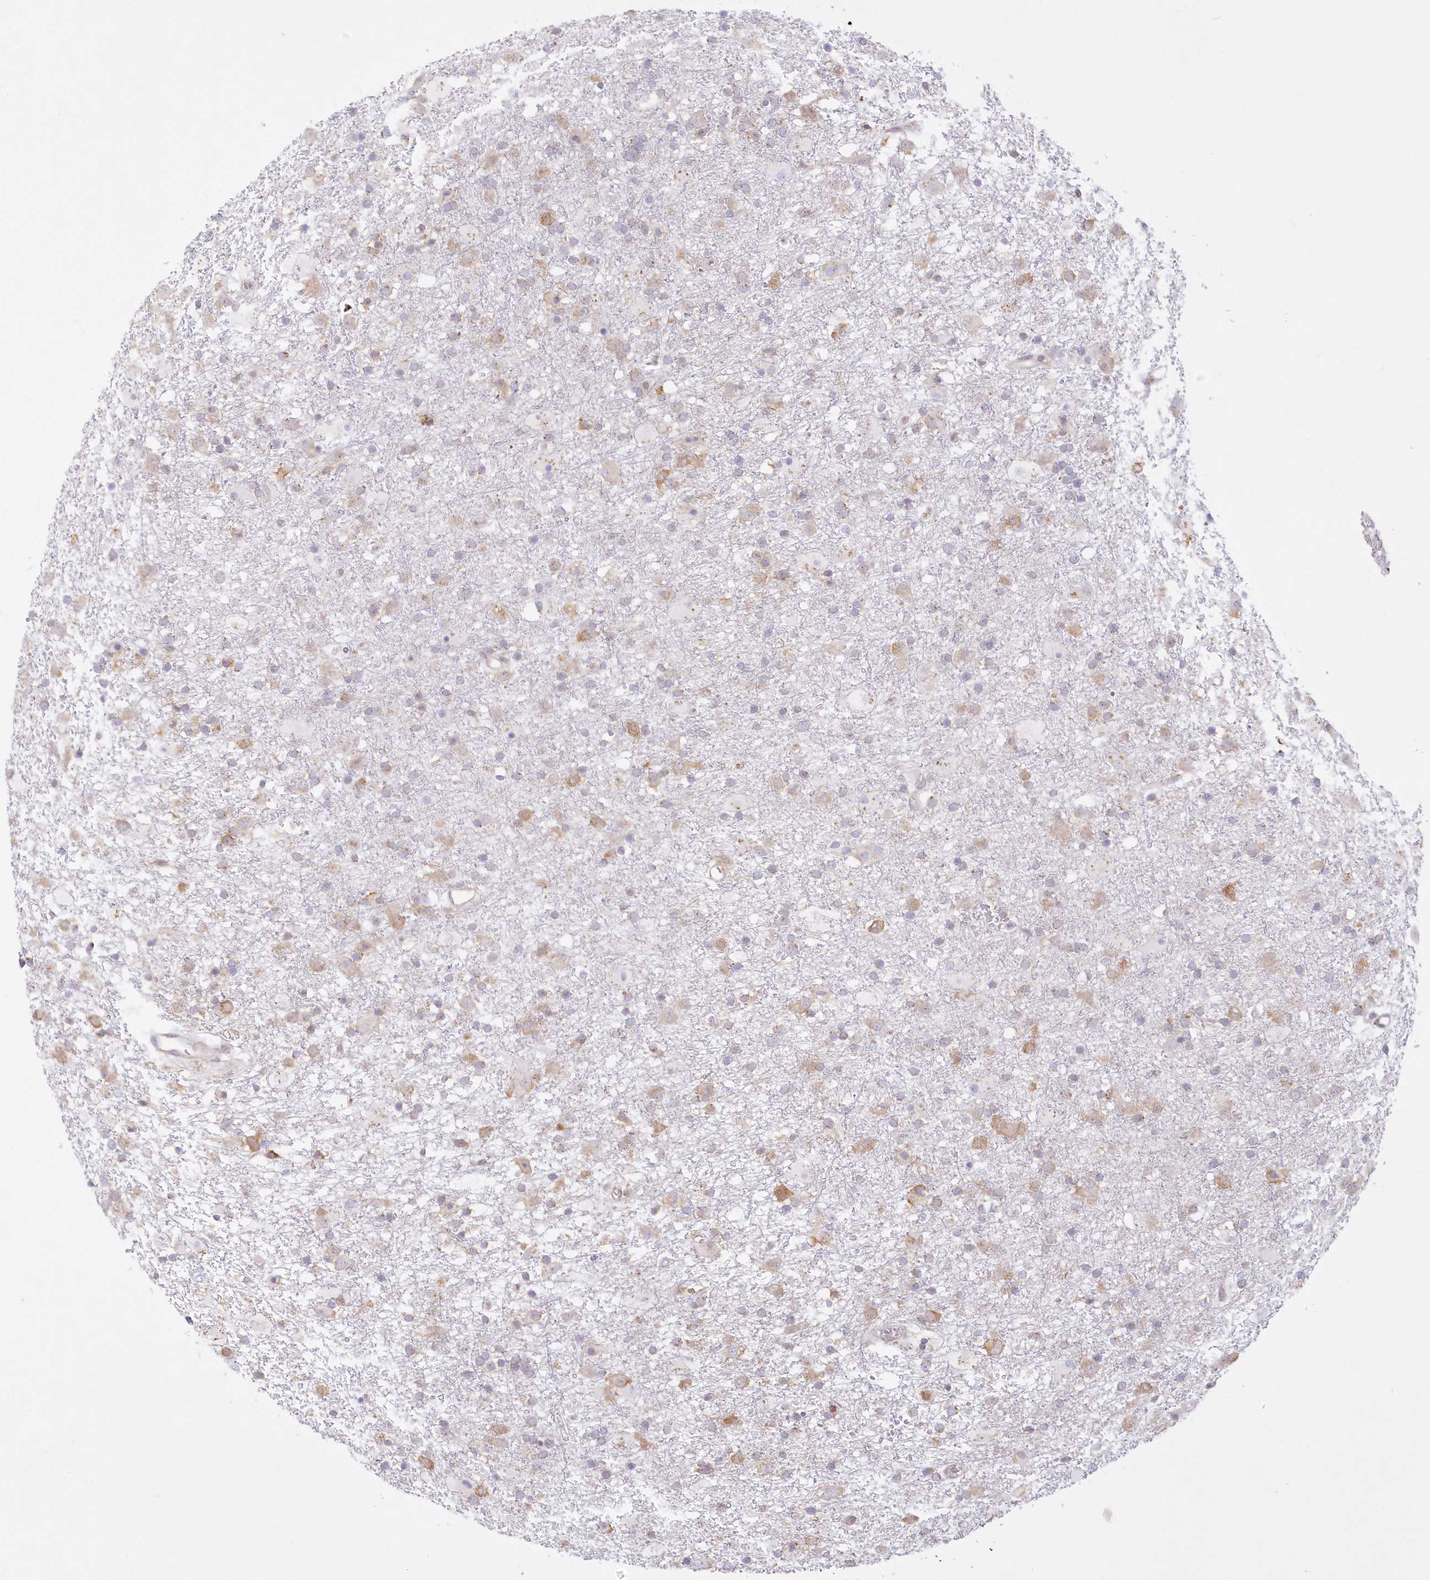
{"staining": {"intensity": "weak", "quantity": "<25%", "location": "cytoplasmic/membranous"}, "tissue": "glioma", "cell_type": "Tumor cells", "image_type": "cancer", "snomed": [{"axis": "morphology", "description": "Glioma, malignant, Low grade"}, {"axis": "topography", "description": "Brain"}], "caption": "Immunohistochemistry (IHC) photomicrograph of neoplastic tissue: human low-grade glioma (malignant) stained with DAB (3,3'-diaminobenzidine) reveals no significant protein positivity in tumor cells.", "gene": "RNPEP", "patient": {"sex": "male", "age": 65}}